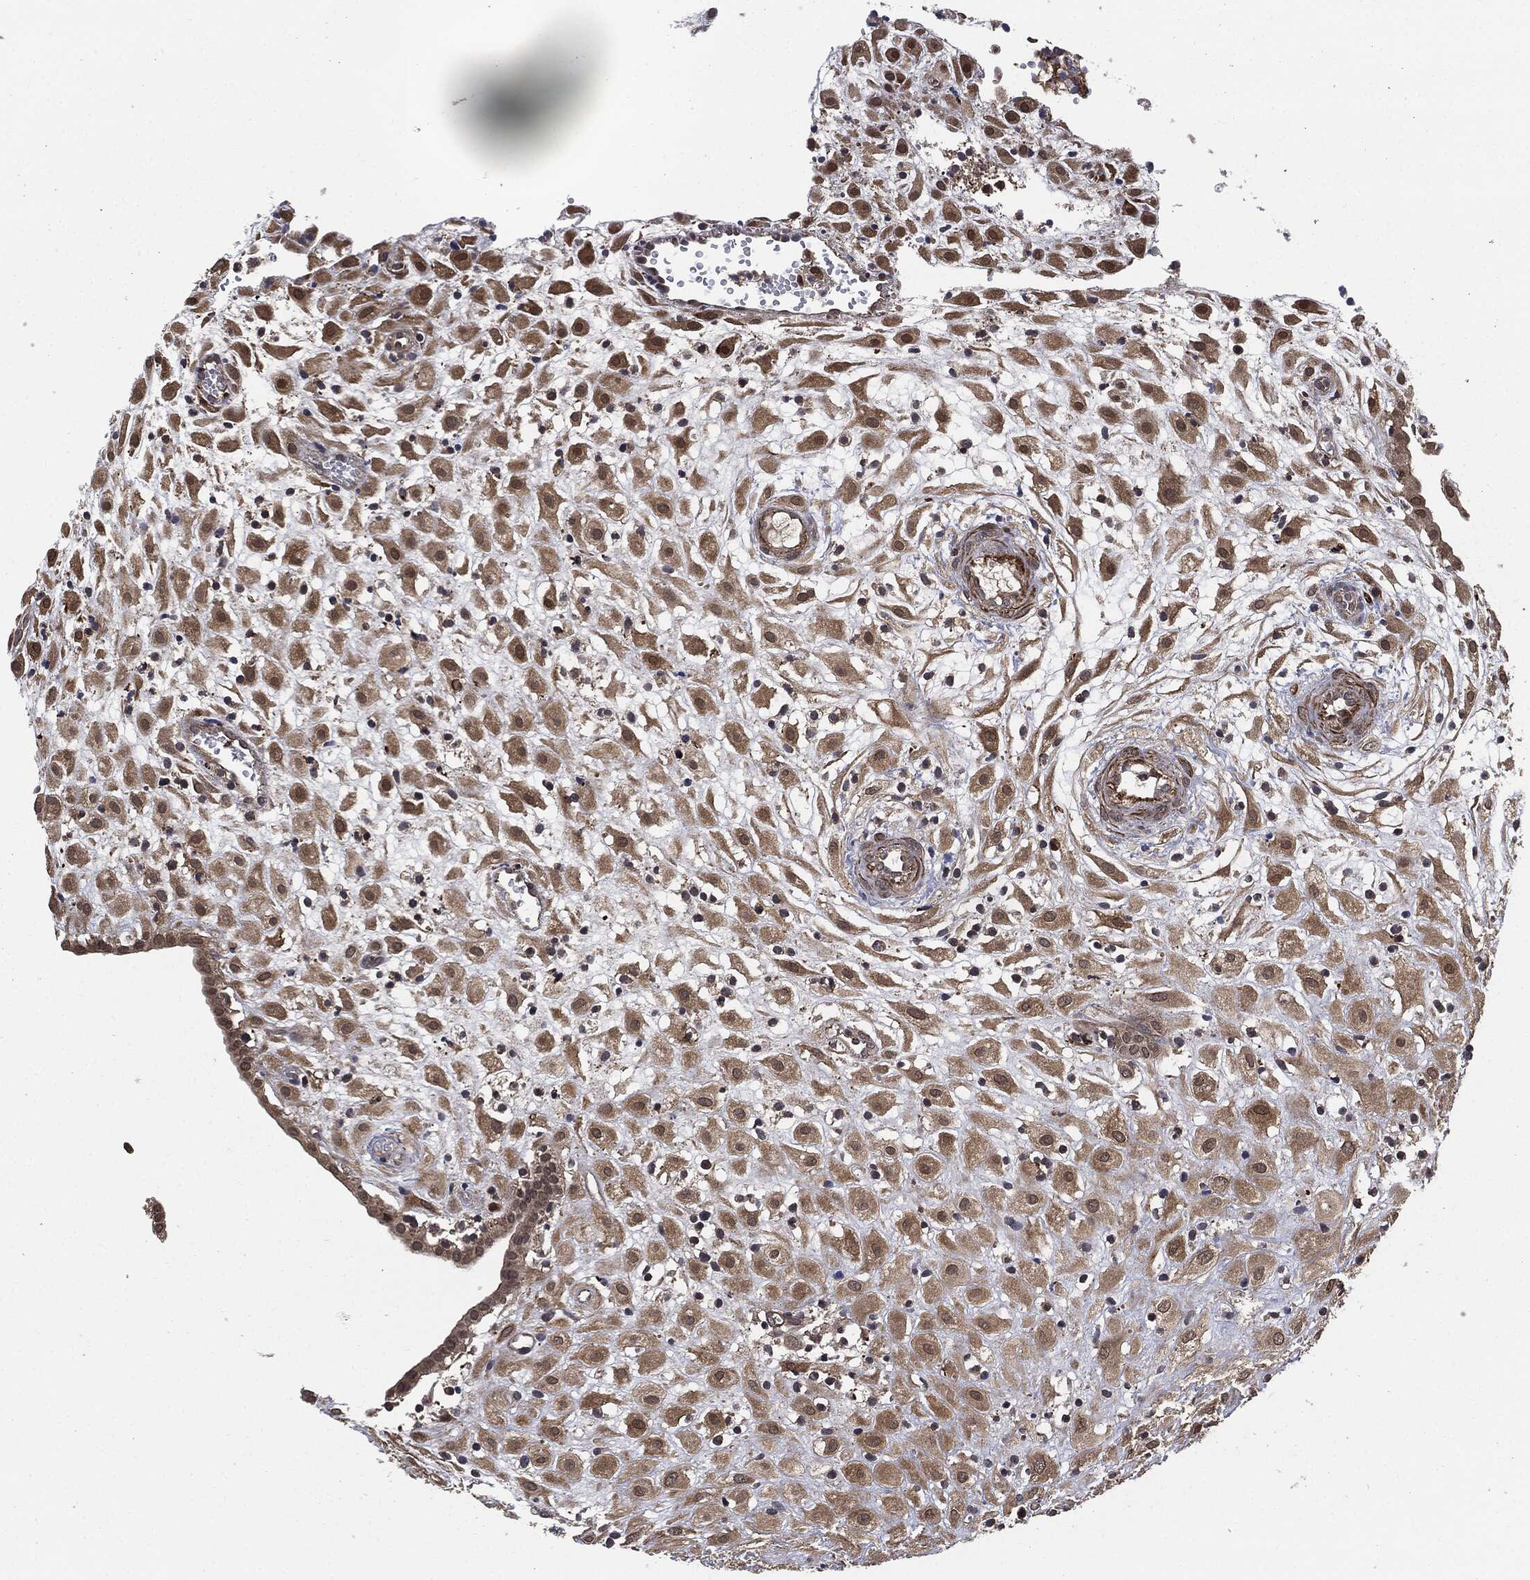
{"staining": {"intensity": "moderate", "quantity": ">75%", "location": "cytoplasmic/membranous"}, "tissue": "placenta", "cell_type": "Decidual cells", "image_type": "normal", "snomed": [{"axis": "morphology", "description": "Normal tissue, NOS"}, {"axis": "topography", "description": "Placenta"}], "caption": "The immunohistochemical stain shows moderate cytoplasmic/membranous expression in decidual cells of normal placenta.", "gene": "UBR1", "patient": {"sex": "female", "age": 24}}